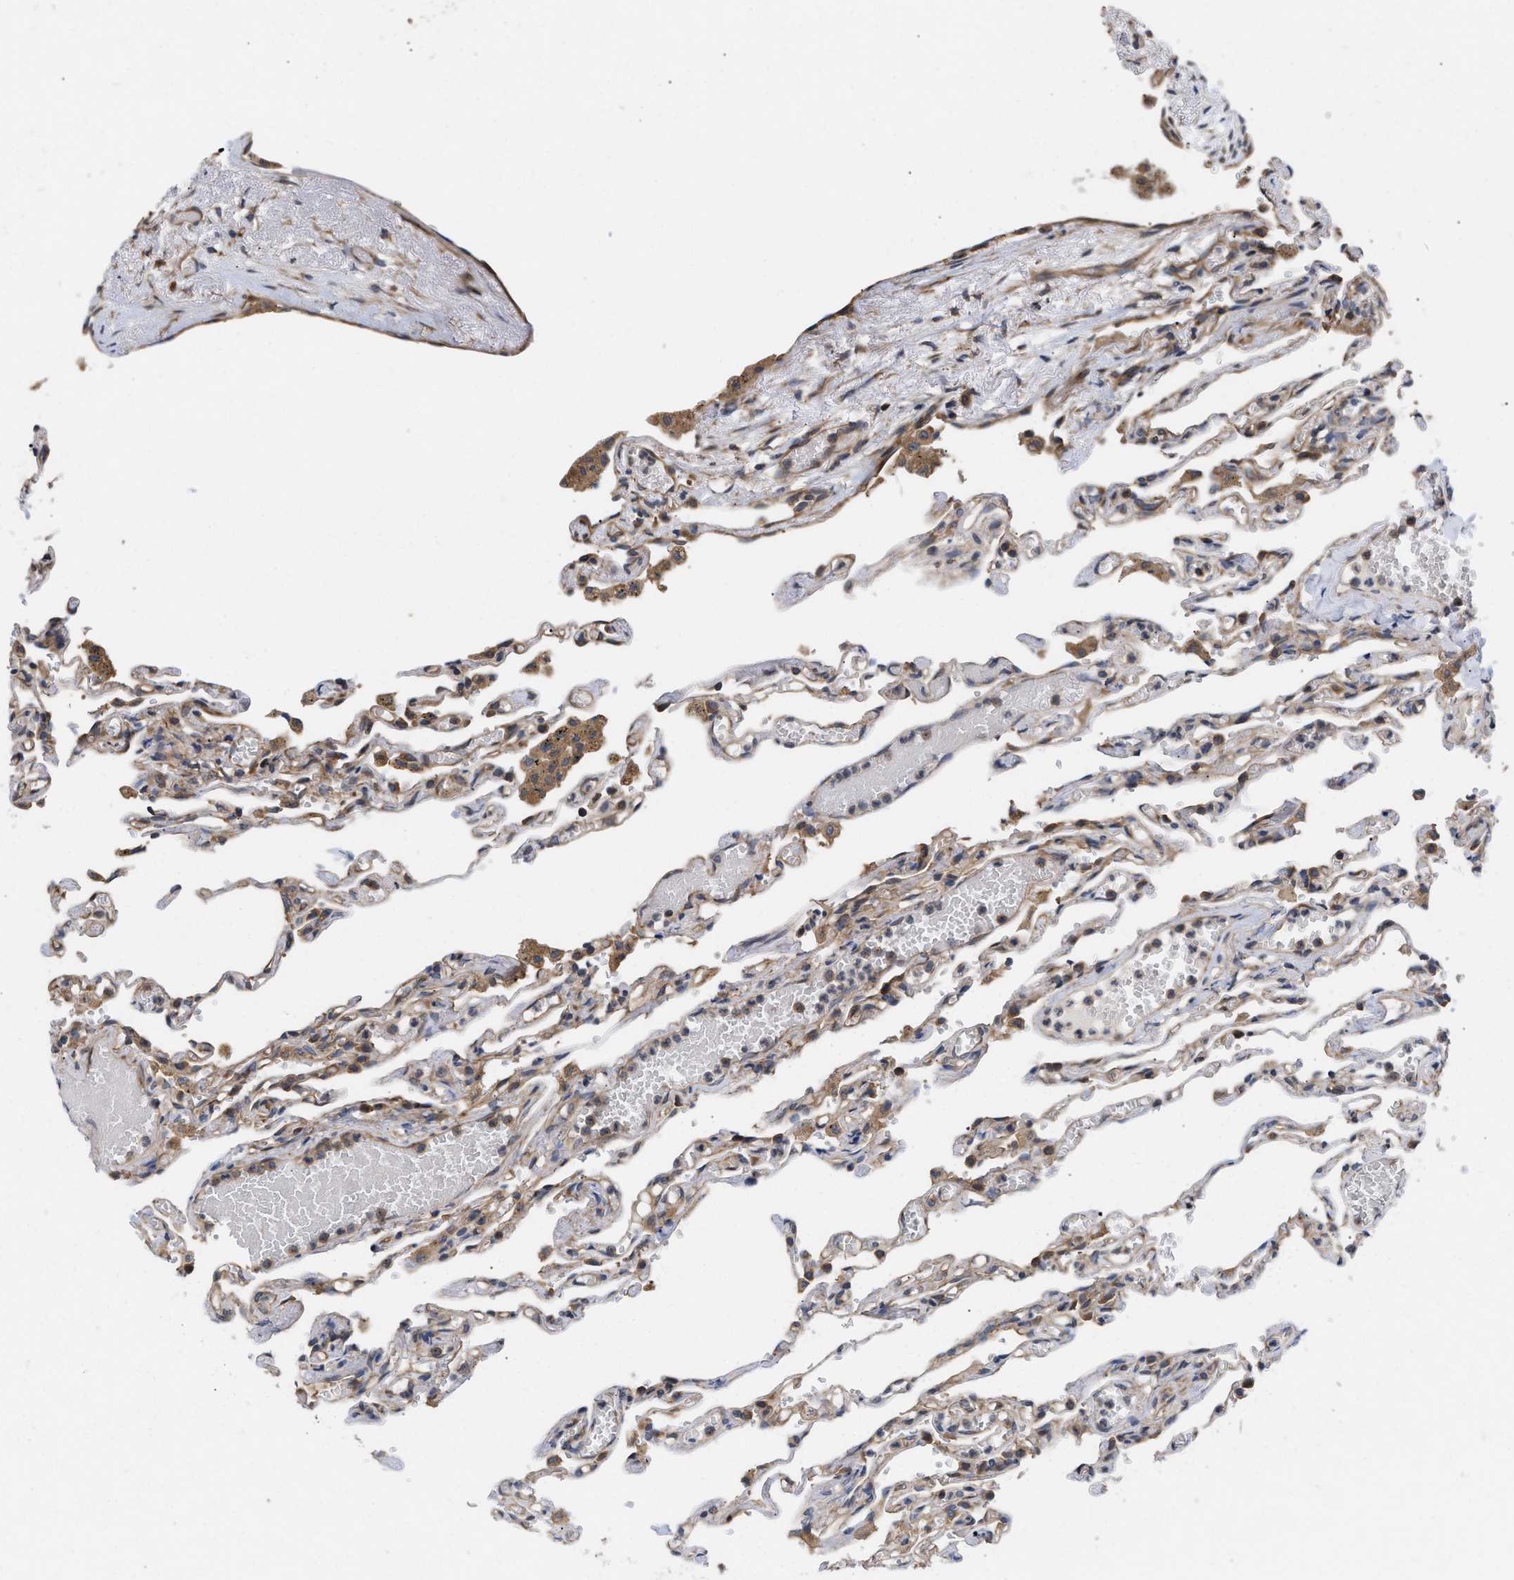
{"staining": {"intensity": "moderate", "quantity": ">75%", "location": "cytoplasmic/membranous"}, "tissue": "lung", "cell_type": "Alveolar cells", "image_type": "normal", "snomed": [{"axis": "morphology", "description": "Normal tissue, NOS"}, {"axis": "topography", "description": "Lung"}], "caption": "This is an image of immunohistochemistry staining of normal lung, which shows moderate positivity in the cytoplasmic/membranous of alveolar cells.", "gene": "LAPTM4B", "patient": {"sex": "male", "age": 21}}